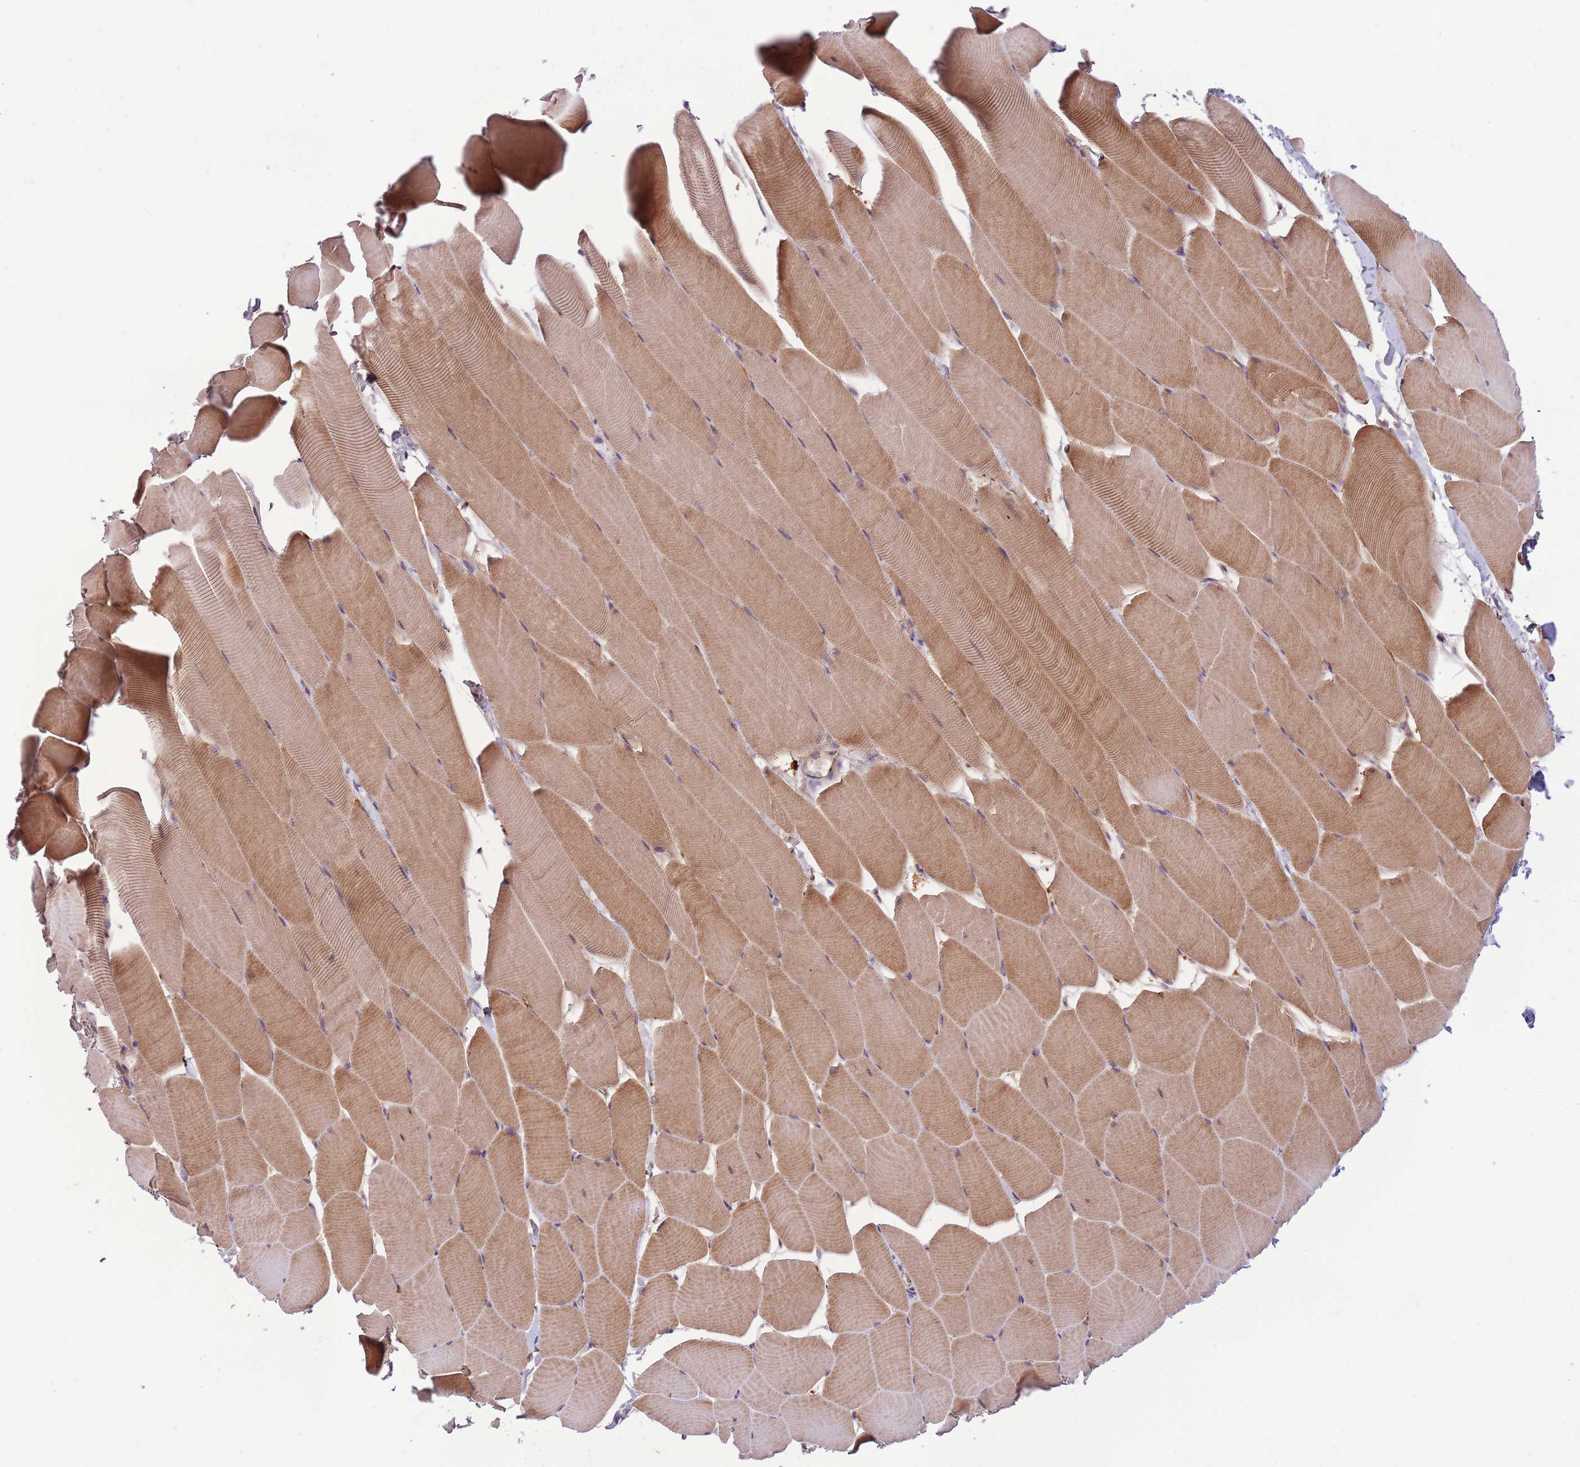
{"staining": {"intensity": "moderate", "quantity": "25%-75%", "location": "cytoplasmic/membranous"}, "tissue": "skeletal muscle", "cell_type": "Myocytes", "image_type": "normal", "snomed": [{"axis": "morphology", "description": "Normal tissue, NOS"}, {"axis": "topography", "description": "Skeletal muscle"}], "caption": "DAB immunohistochemical staining of normal human skeletal muscle reveals moderate cytoplasmic/membranous protein staining in about 25%-75% of myocytes. (IHC, brightfield microscopy, high magnification).", "gene": "ZNF658", "patient": {"sex": "male", "age": 25}}